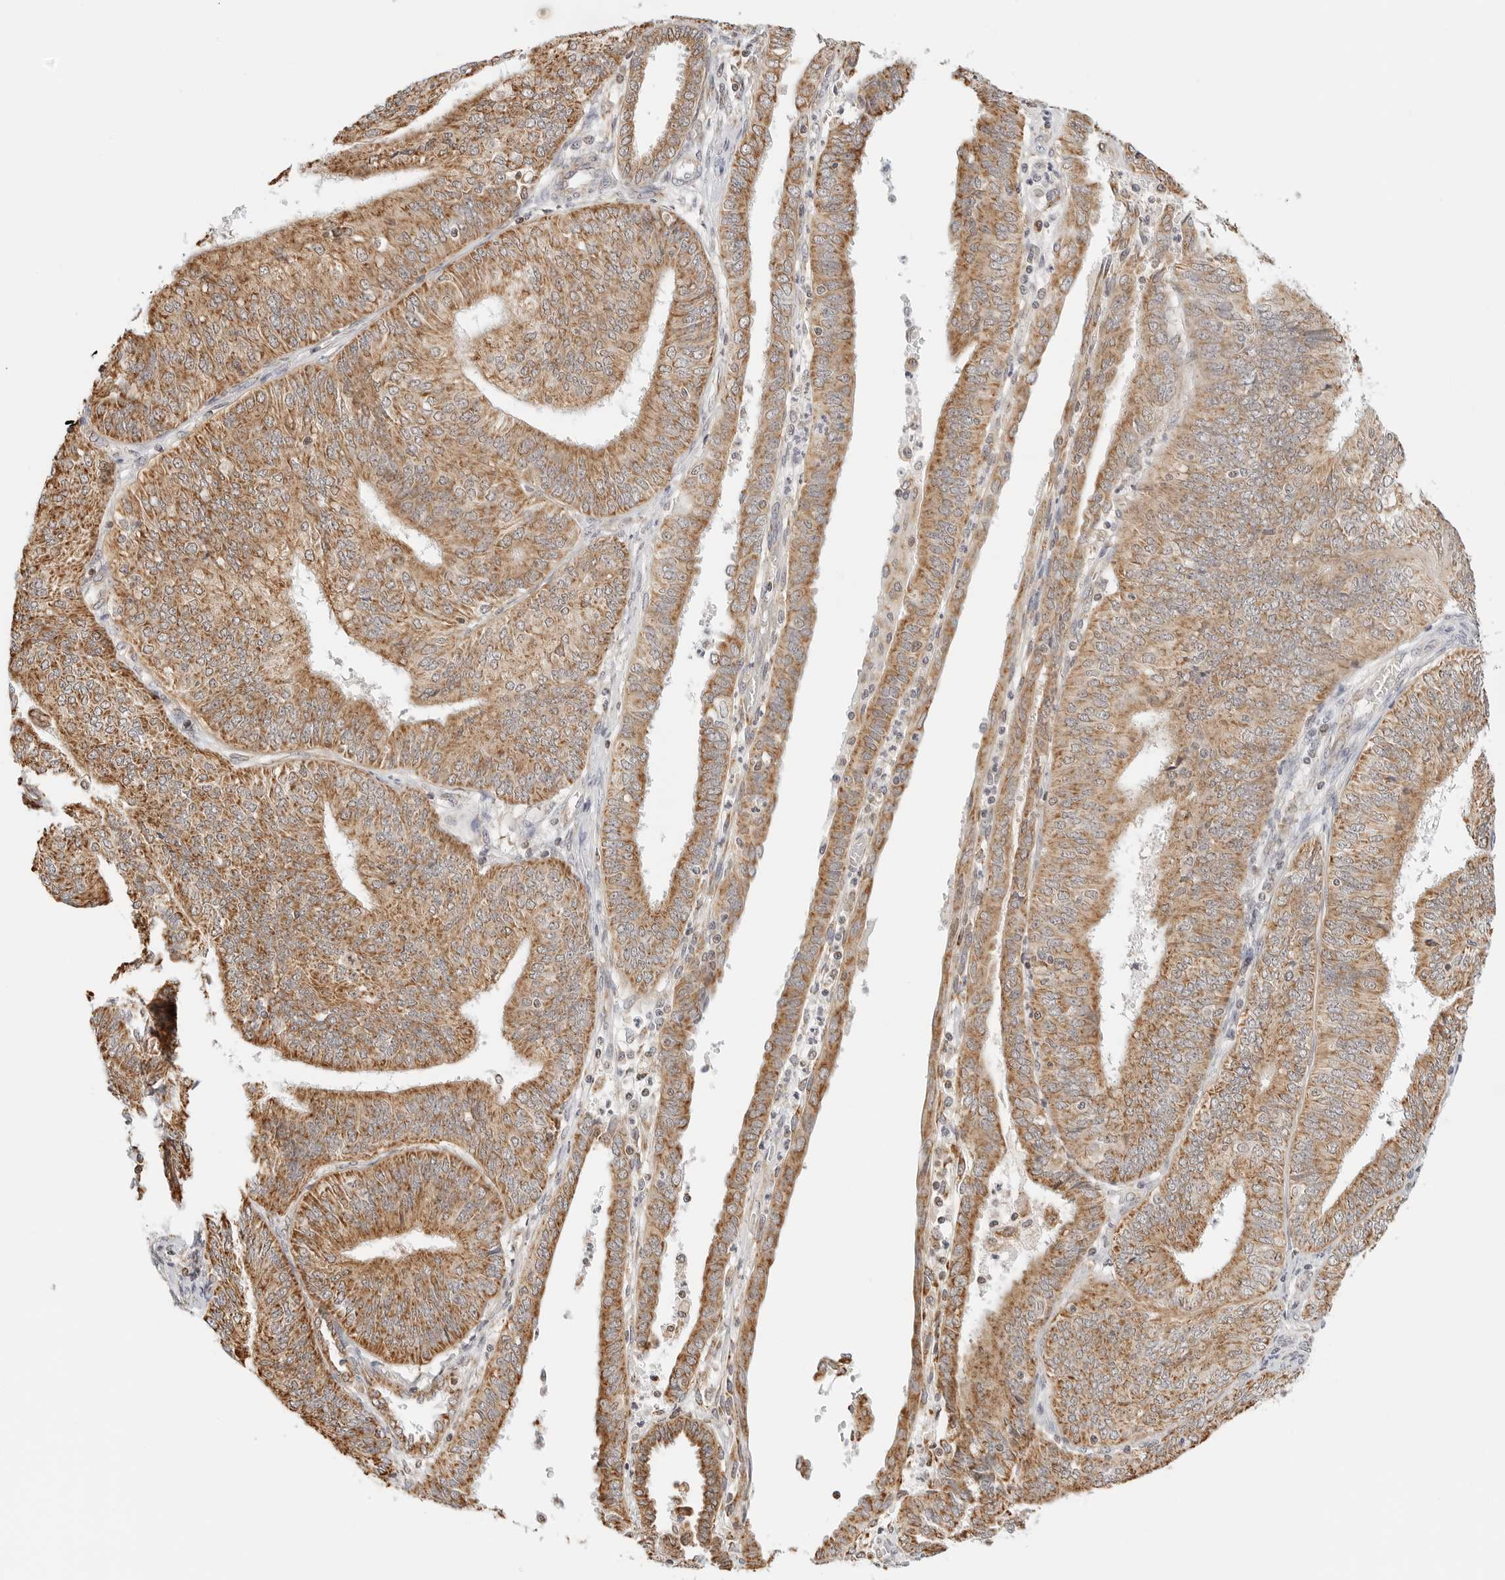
{"staining": {"intensity": "moderate", "quantity": ">75%", "location": "cytoplasmic/membranous"}, "tissue": "endometrial cancer", "cell_type": "Tumor cells", "image_type": "cancer", "snomed": [{"axis": "morphology", "description": "Adenocarcinoma, NOS"}, {"axis": "topography", "description": "Endometrium"}], "caption": "IHC (DAB (3,3'-diaminobenzidine)) staining of human endometrial cancer exhibits moderate cytoplasmic/membranous protein expression in about >75% of tumor cells.", "gene": "ATL1", "patient": {"sex": "female", "age": 58}}